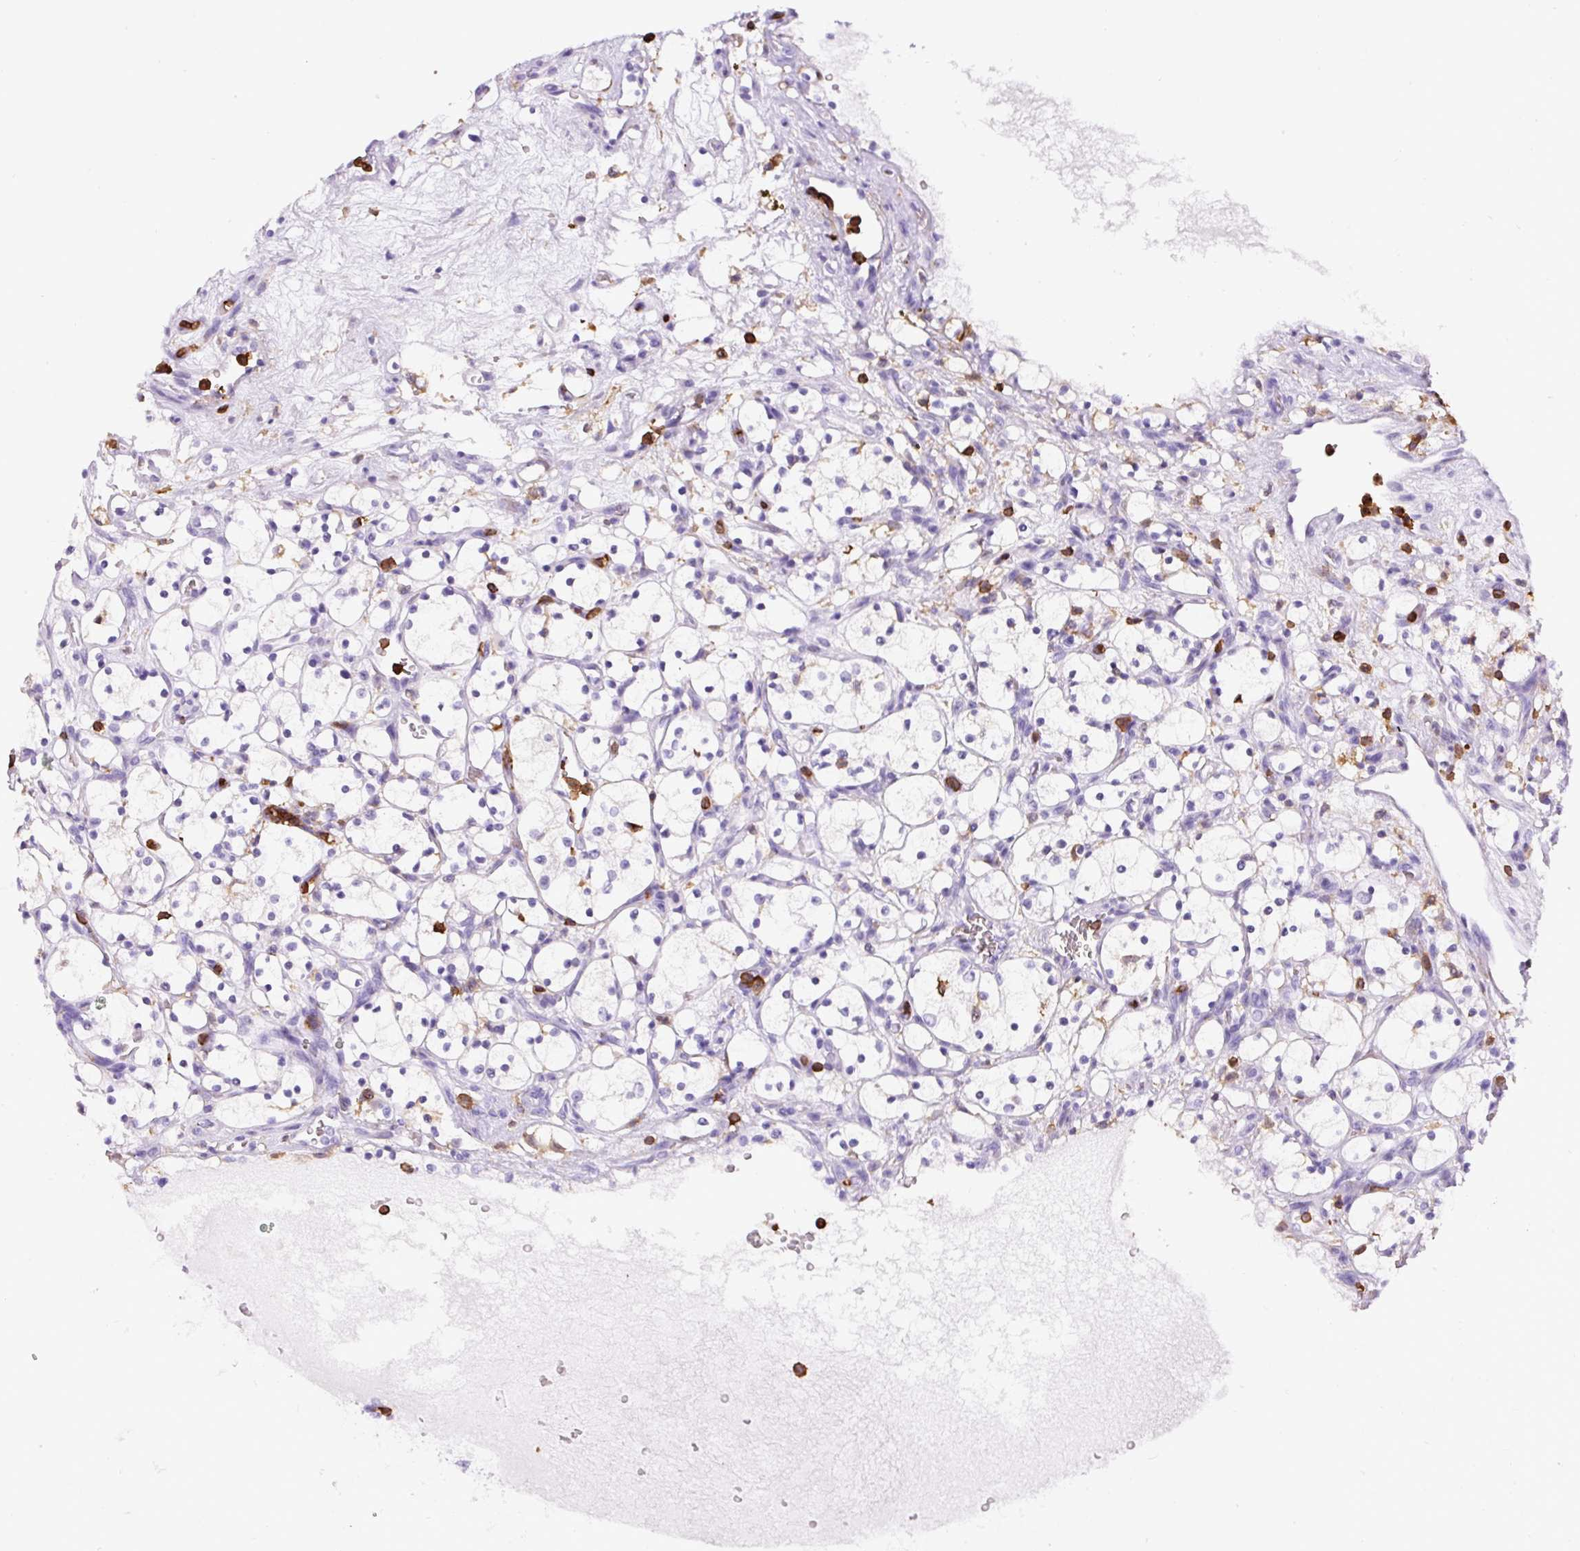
{"staining": {"intensity": "negative", "quantity": "none", "location": "none"}, "tissue": "renal cancer", "cell_type": "Tumor cells", "image_type": "cancer", "snomed": [{"axis": "morphology", "description": "Adenocarcinoma, NOS"}, {"axis": "topography", "description": "Kidney"}], "caption": "This is an immunohistochemistry (IHC) image of adenocarcinoma (renal). There is no expression in tumor cells.", "gene": "FAM228B", "patient": {"sex": "female", "age": 69}}